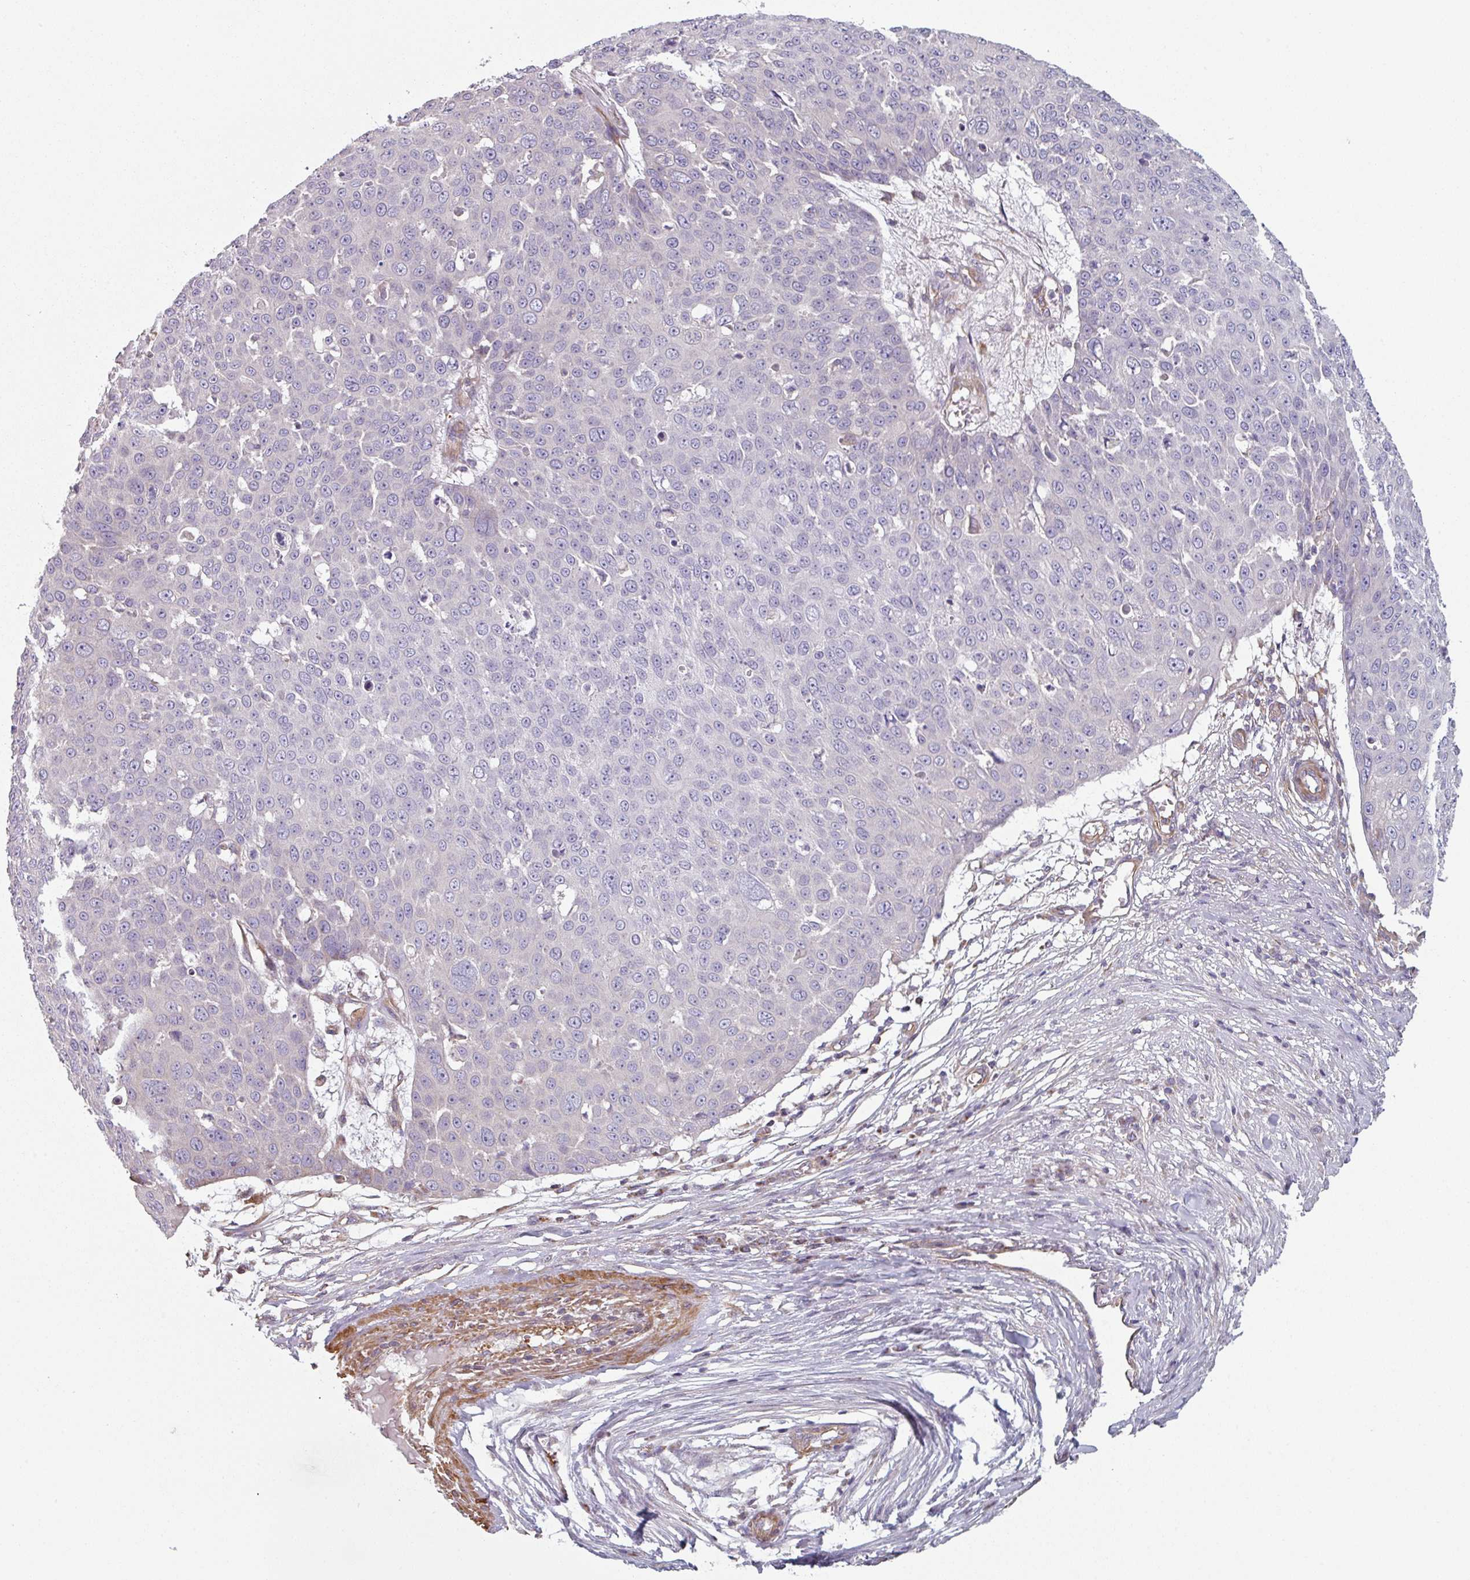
{"staining": {"intensity": "negative", "quantity": "none", "location": "none"}, "tissue": "skin cancer", "cell_type": "Tumor cells", "image_type": "cancer", "snomed": [{"axis": "morphology", "description": "Squamous cell carcinoma, NOS"}, {"axis": "topography", "description": "Skin"}], "caption": "Tumor cells show no significant positivity in skin cancer (squamous cell carcinoma).", "gene": "GSTA4", "patient": {"sex": "male", "age": 71}}